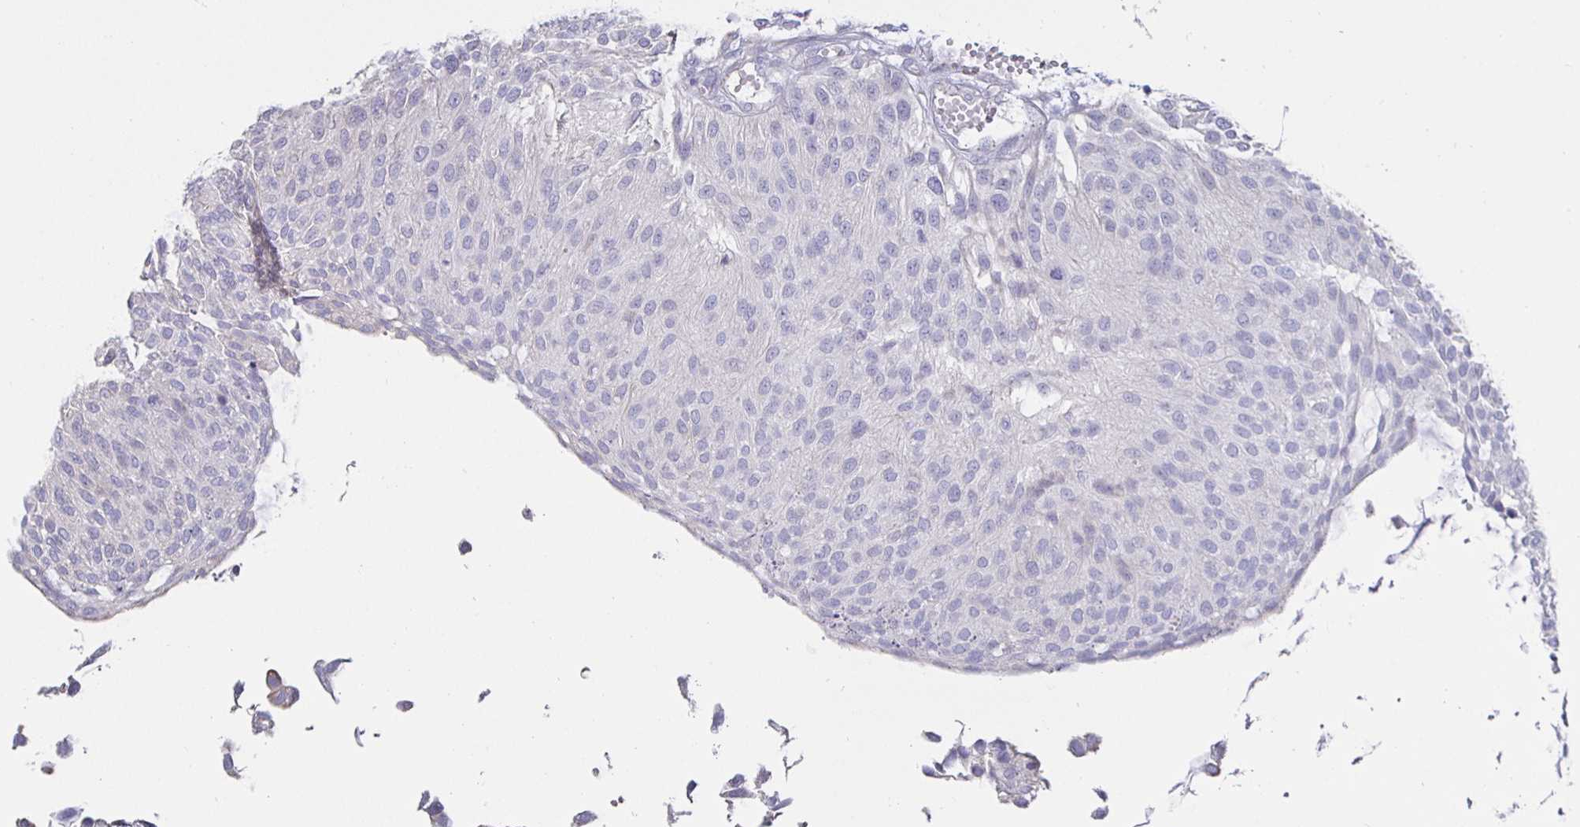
{"staining": {"intensity": "negative", "quantity": "none", "location": "none"}, "tissue": "urothelial cancer", "cell_type": "Tumor cells", "image_type": "cancer", "snomed": [{"axis": "morphology", "description": "Urothelial carcinoma, NOS"}, {"axis": "topography", "description": "Urinary bladder"}], "caption": "IHC of human urothelial cancer displays no staining in tumor cells.", "gene": "HSPA4L", "patient": {"sex": "male", "age": 84}}